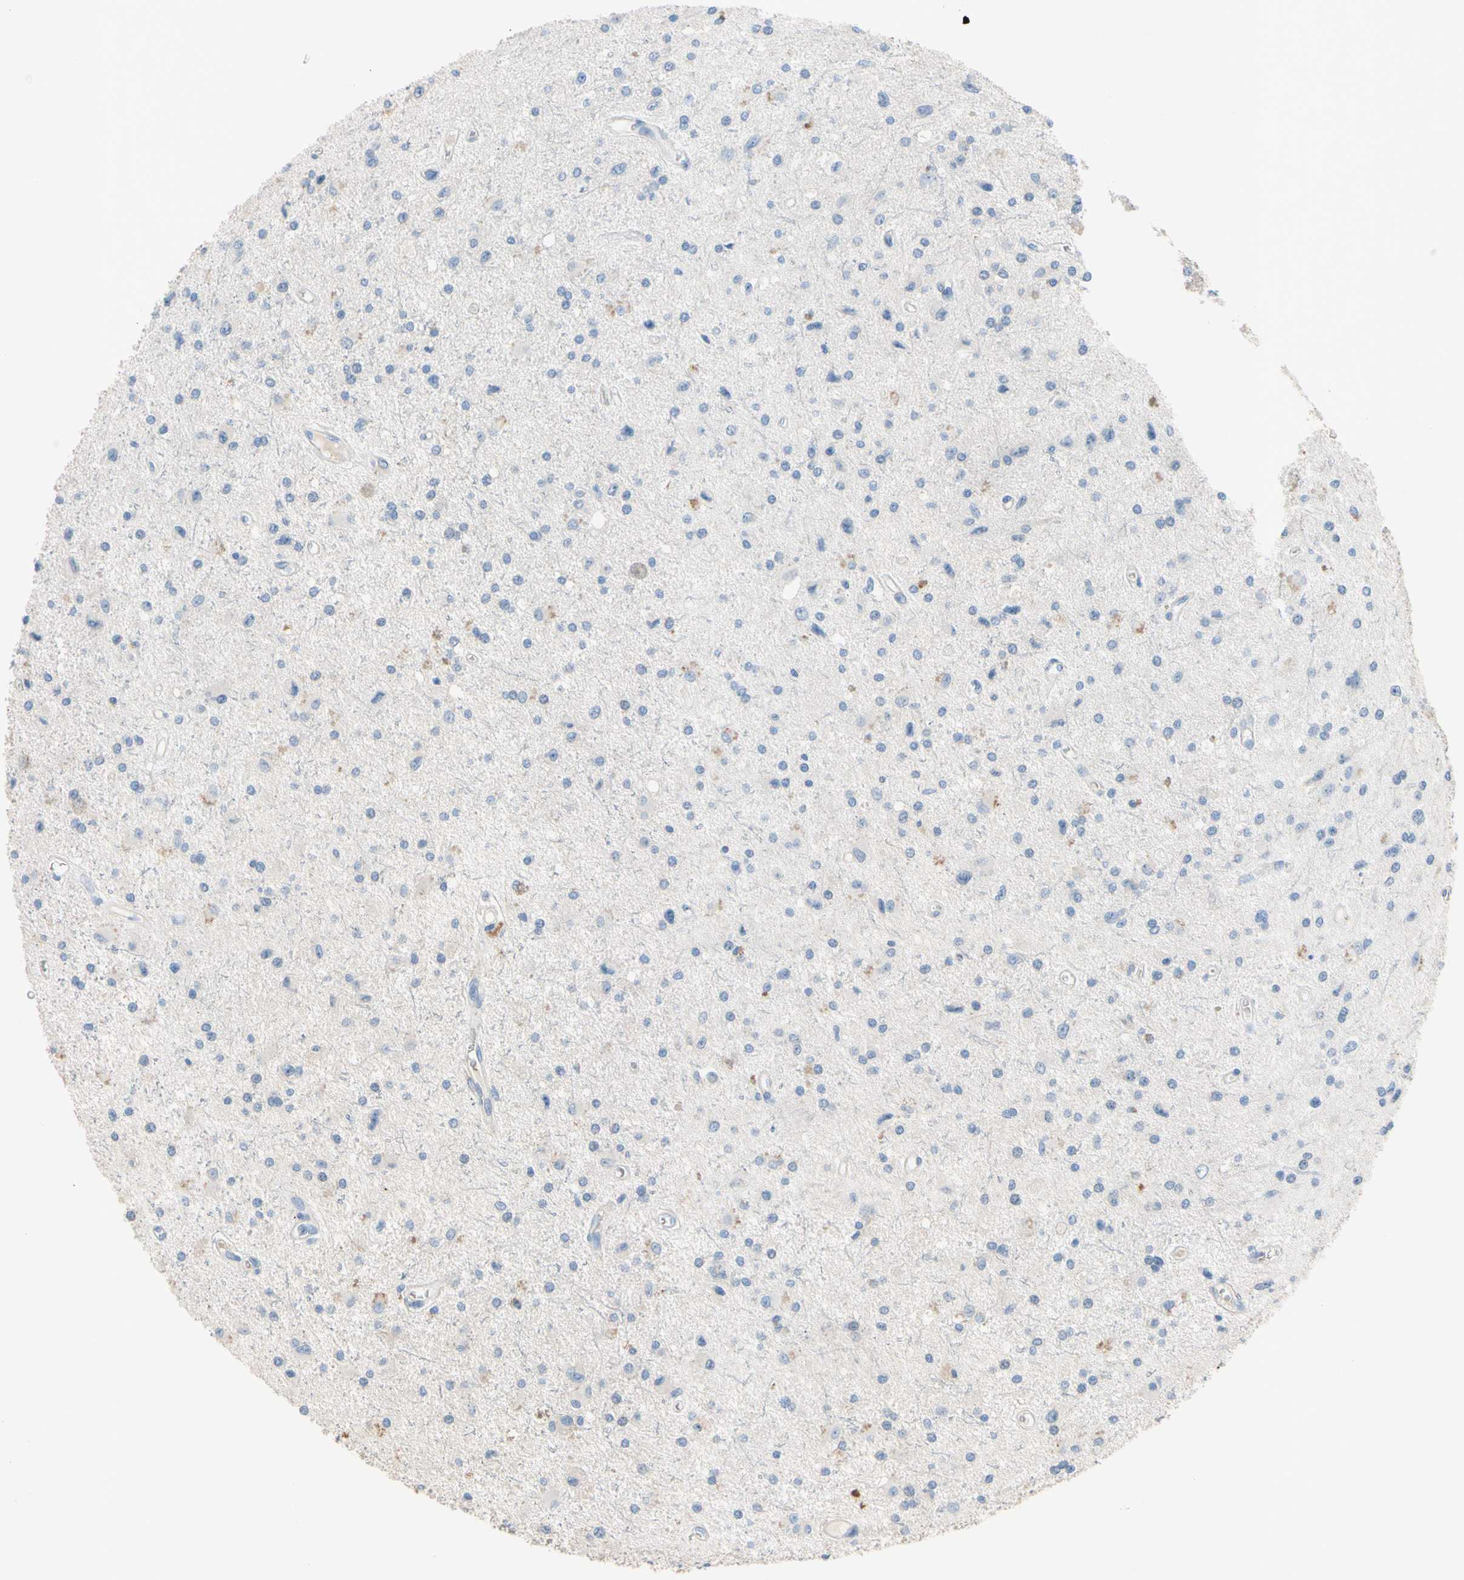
{"staining": {"intensity": "weak", "quantity": "<25%", "location": "cytoplasmic/membranous"}, "tissue": "glioma", "cell_type": "Tumor cells", "image_type": "cancer", "snomed": [{"axis": "morphology", "description": "Glioma, malignant, Low grade"}, {"axis": "topography", "description": "Brain"}], "caption": "IHC photomicrograph of glioma stained for a protein (brown), which reveals no staining in tumor cells.", "gene": "MARK1", "patient": {"sex": "male", "age": 58}}